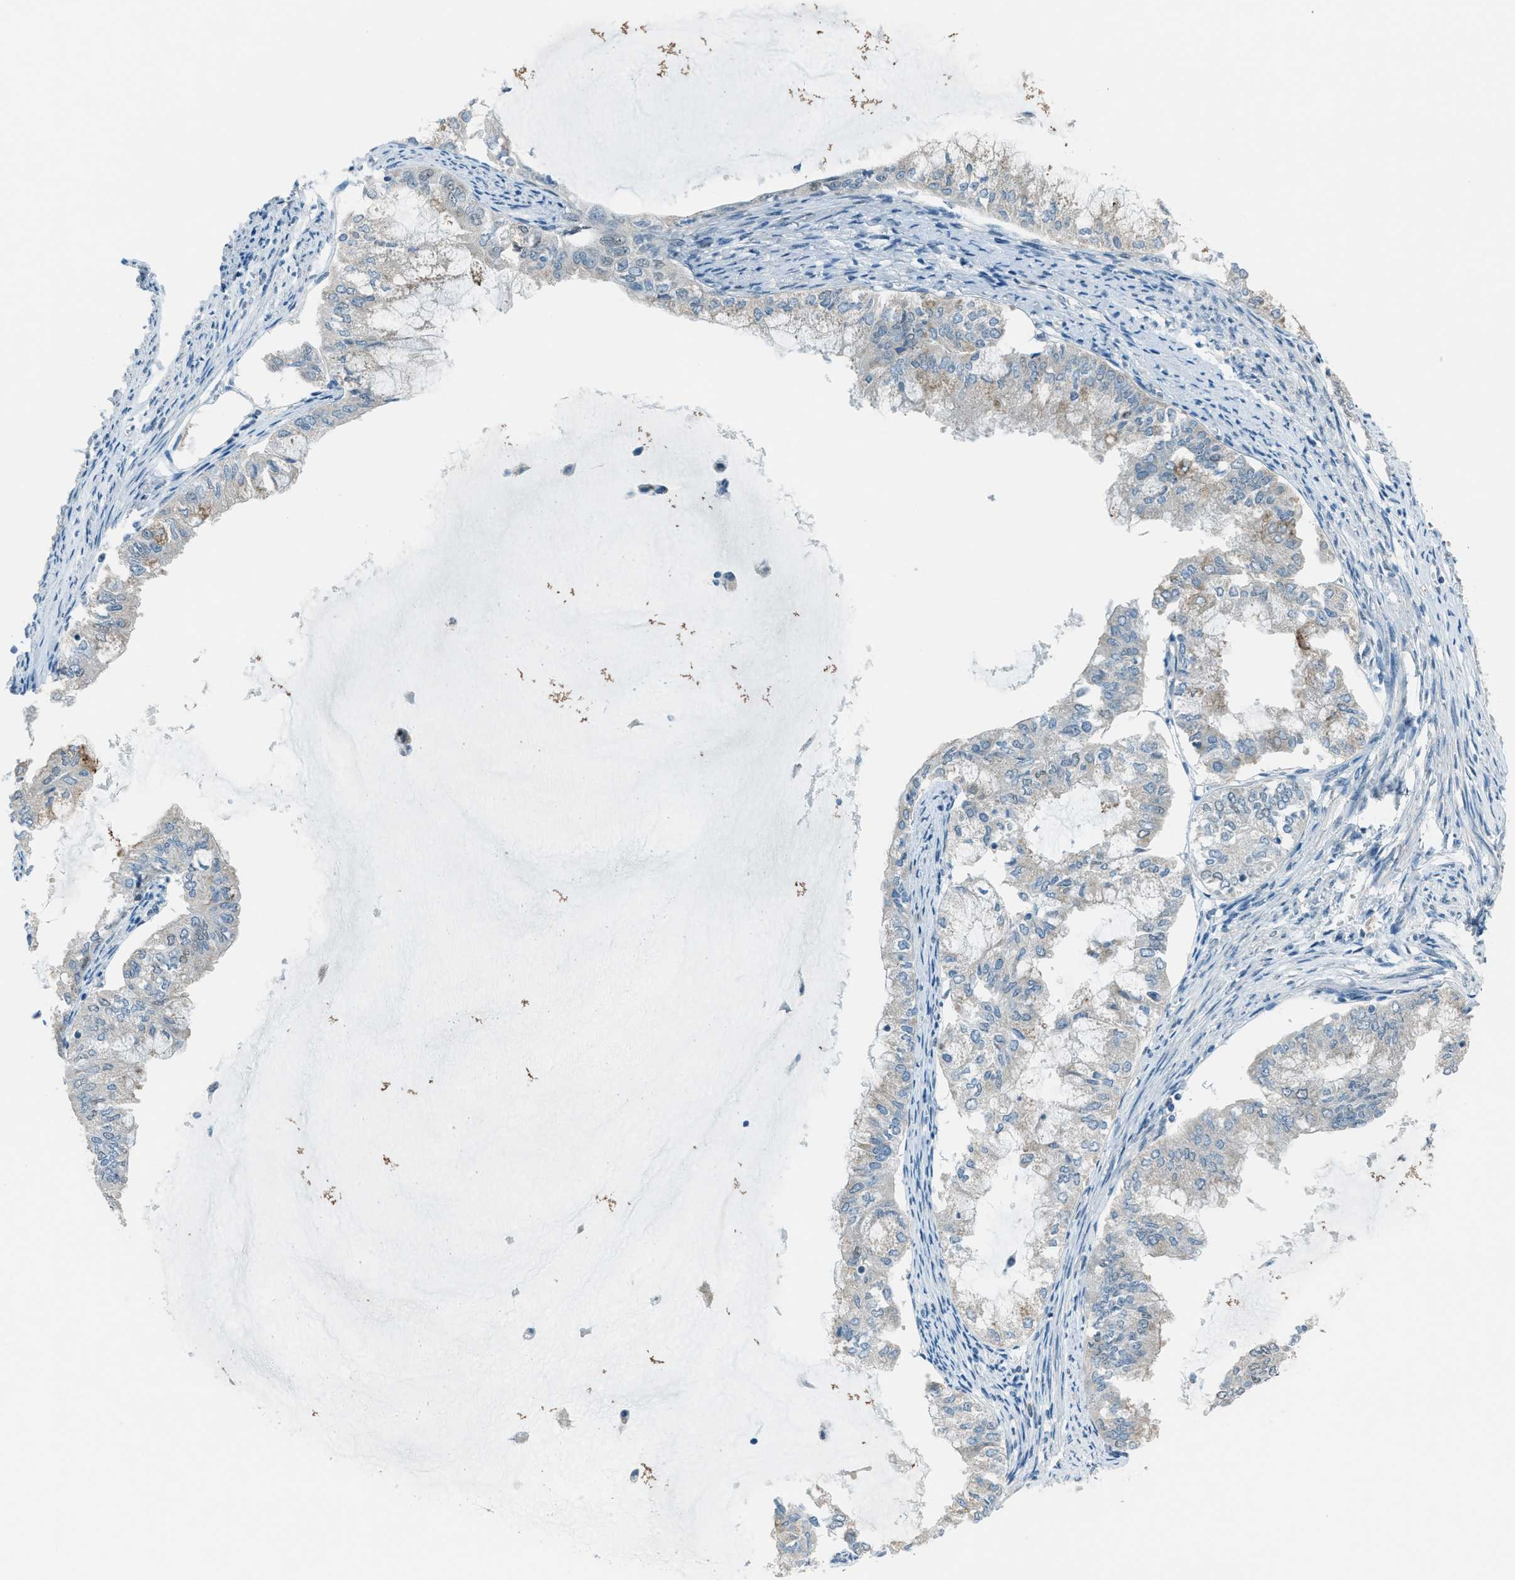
{"staining": {"intensity": "negative", "quantity": "none", "location": "none"}, "tissue": "endometrial cancer", "cell_type": "Tumor cells", "image_type": "cancer", "snomed": [{"axis": "morphology", "description": "Adenocarcinoma, NOS"}, {"axis": "topography", "description": "Endometrium"}], "caption": "Immunohistochemistry micrograph of endometrial adenocarcinoma stained for a protein (brown), which demonstrates no staining in tumor cells.", "gene": "TCF3", "patient": {"sex": "female", "age": 86}}